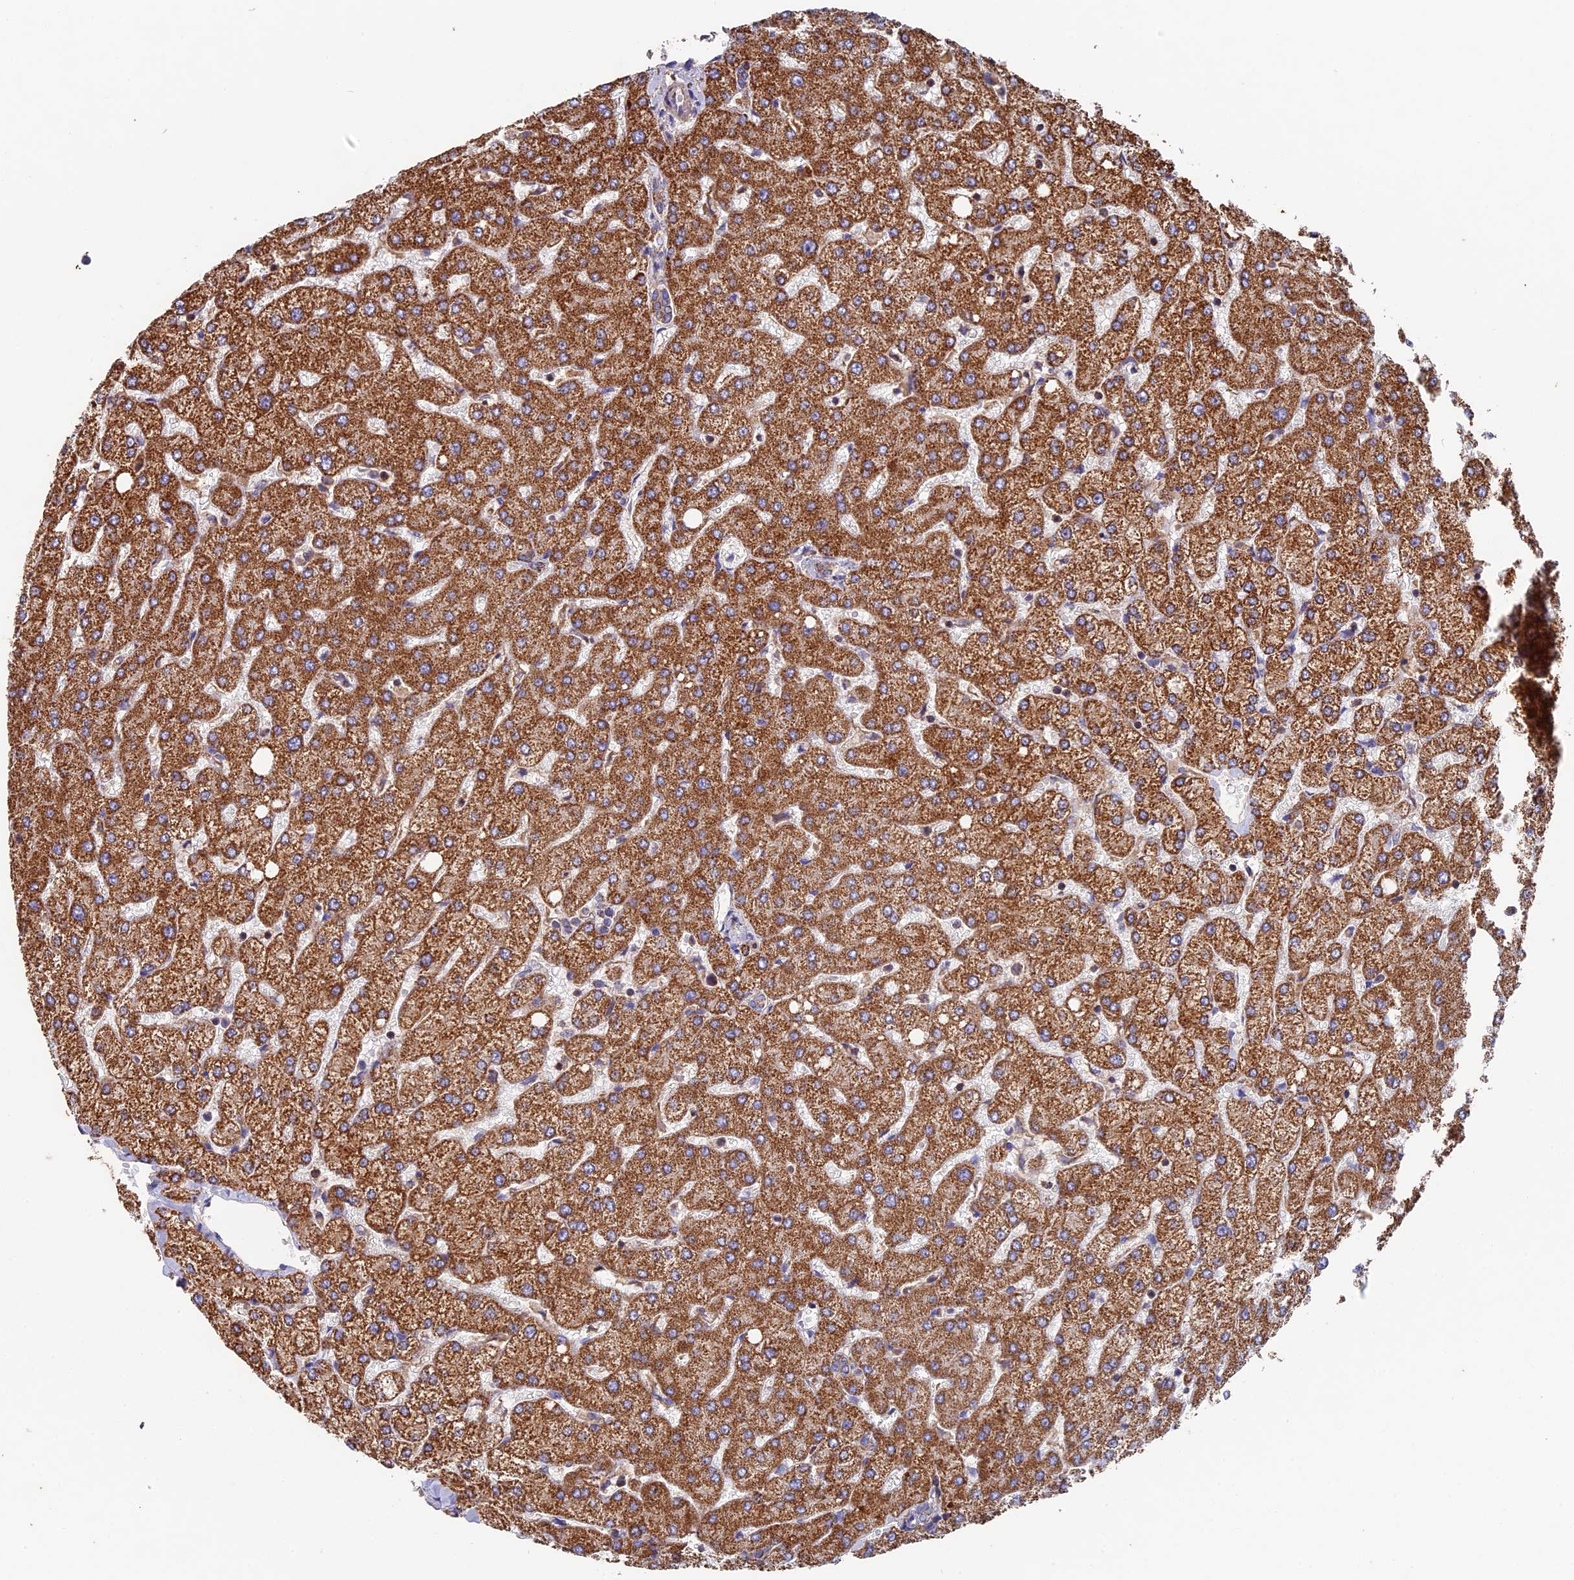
{"staining": {"intensity": "weak", "quantity": ">75%", "location": "cytoplasmic/membranous"}, "tissue": "liver", "cell_type": "Cholangiocytes", "image_type": "normal", "snomed": [{"axis": "morphology", "description": "Normal tissue, NOS"}, {"axis": "topography", "description": "Liver"}], "caption": "High-magnification brightfield microscopy of normal liver stained with DAB (brown) and counterstained with hematoxylin (blue). cholangiocytes exhibit weak cytoplasmic/membranous positivity is present in about>75% of cells. Using DAB (3,3'-diaminobenzidine) (brown) and hematoxylin (blue) stains, captured at high magnification using brightfield microscopy.", "gene": "ADAT1", "patient": {"sex": "female", "age": 54}}